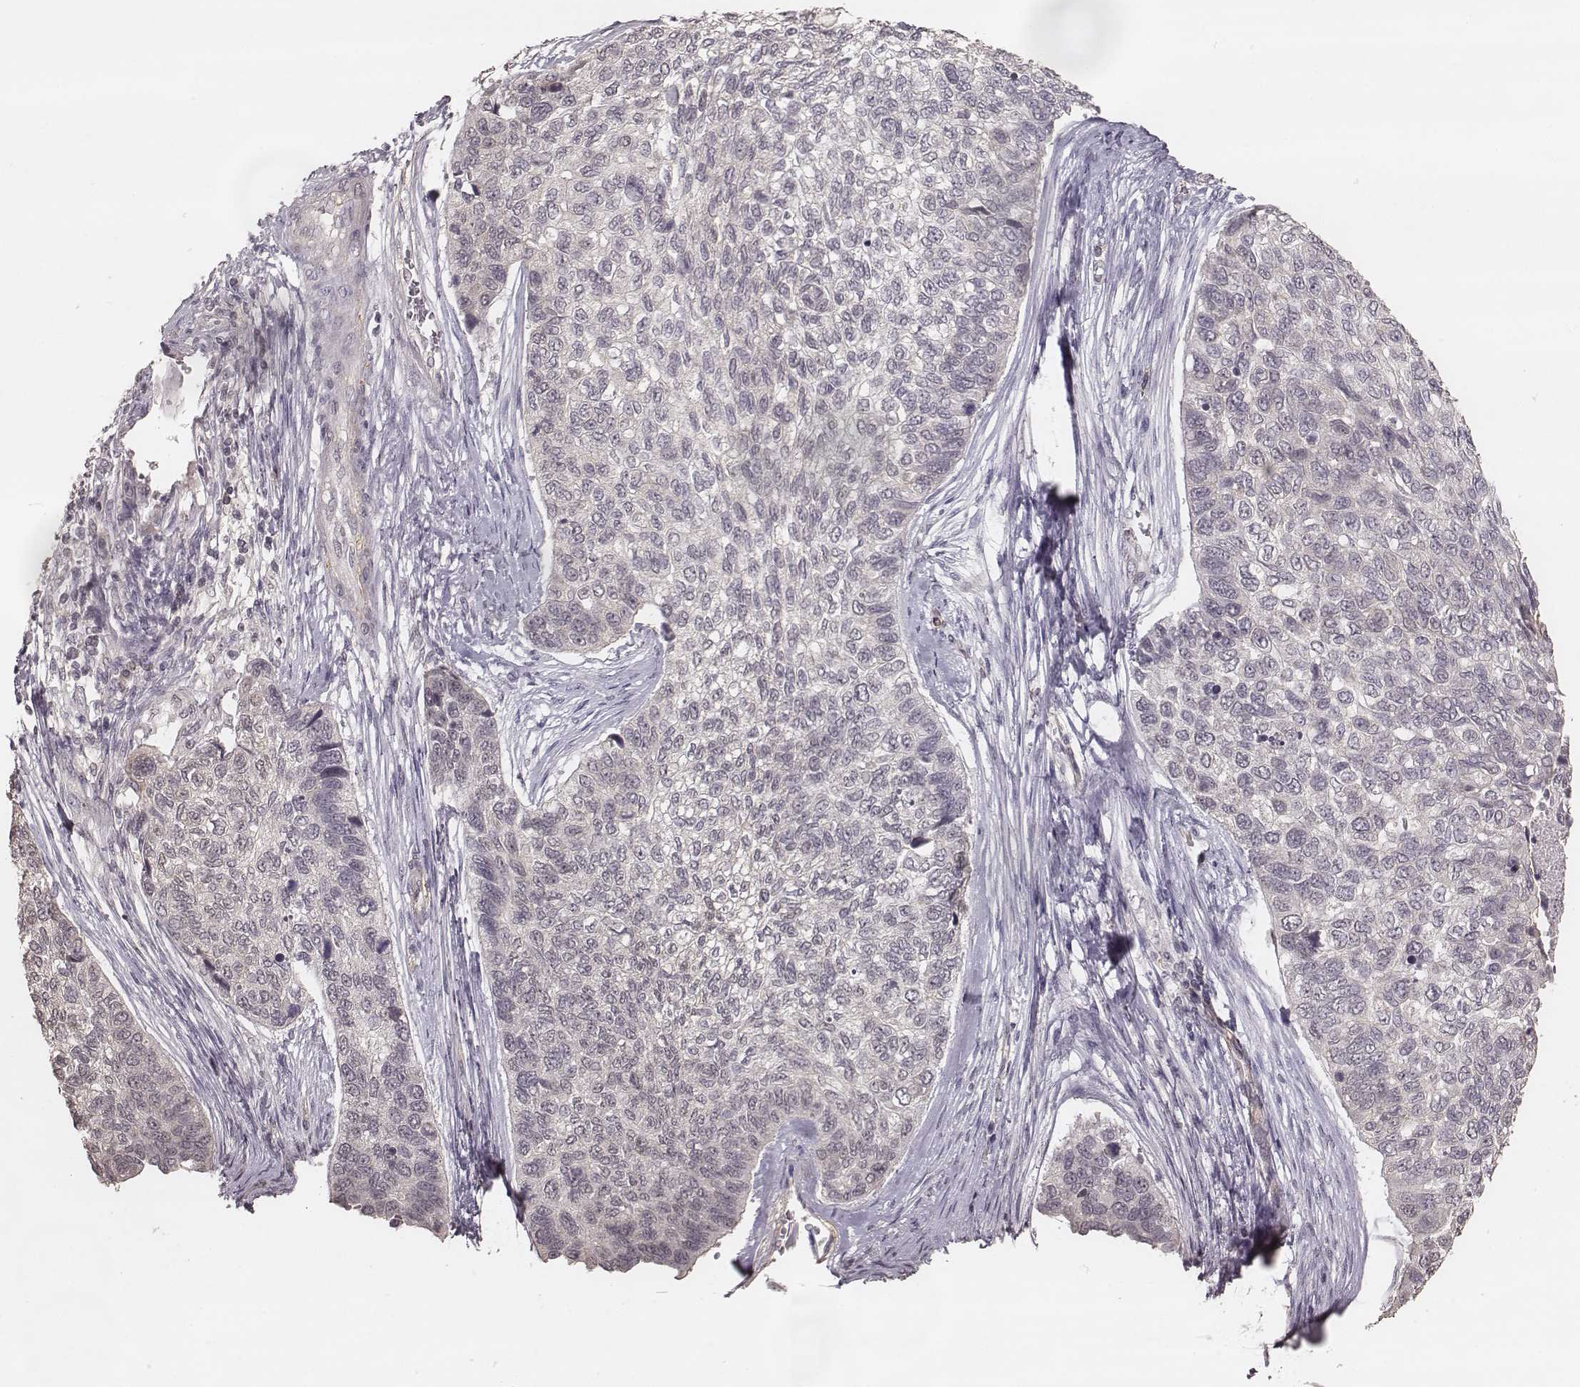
{"staining": {"intensity": "negative", "quantity": "none", "location": "none"}, "tissue": "lung cancer", "cell_type": "Tumor cells", "image_type": "cancer", "snomed": [{"axis": "morphology", "description": "Squamous cell carcinoma, NOS"}, {"axis": "topography", "description": "Lung"}], "caption": "The immunohistochemistry photomicrograph has no significant expression in tumor cells of lung cancer (squamous cell carcinoma) tissue.", "gene": "LY6K", "patient": {"sex": "male", "age": 69}}